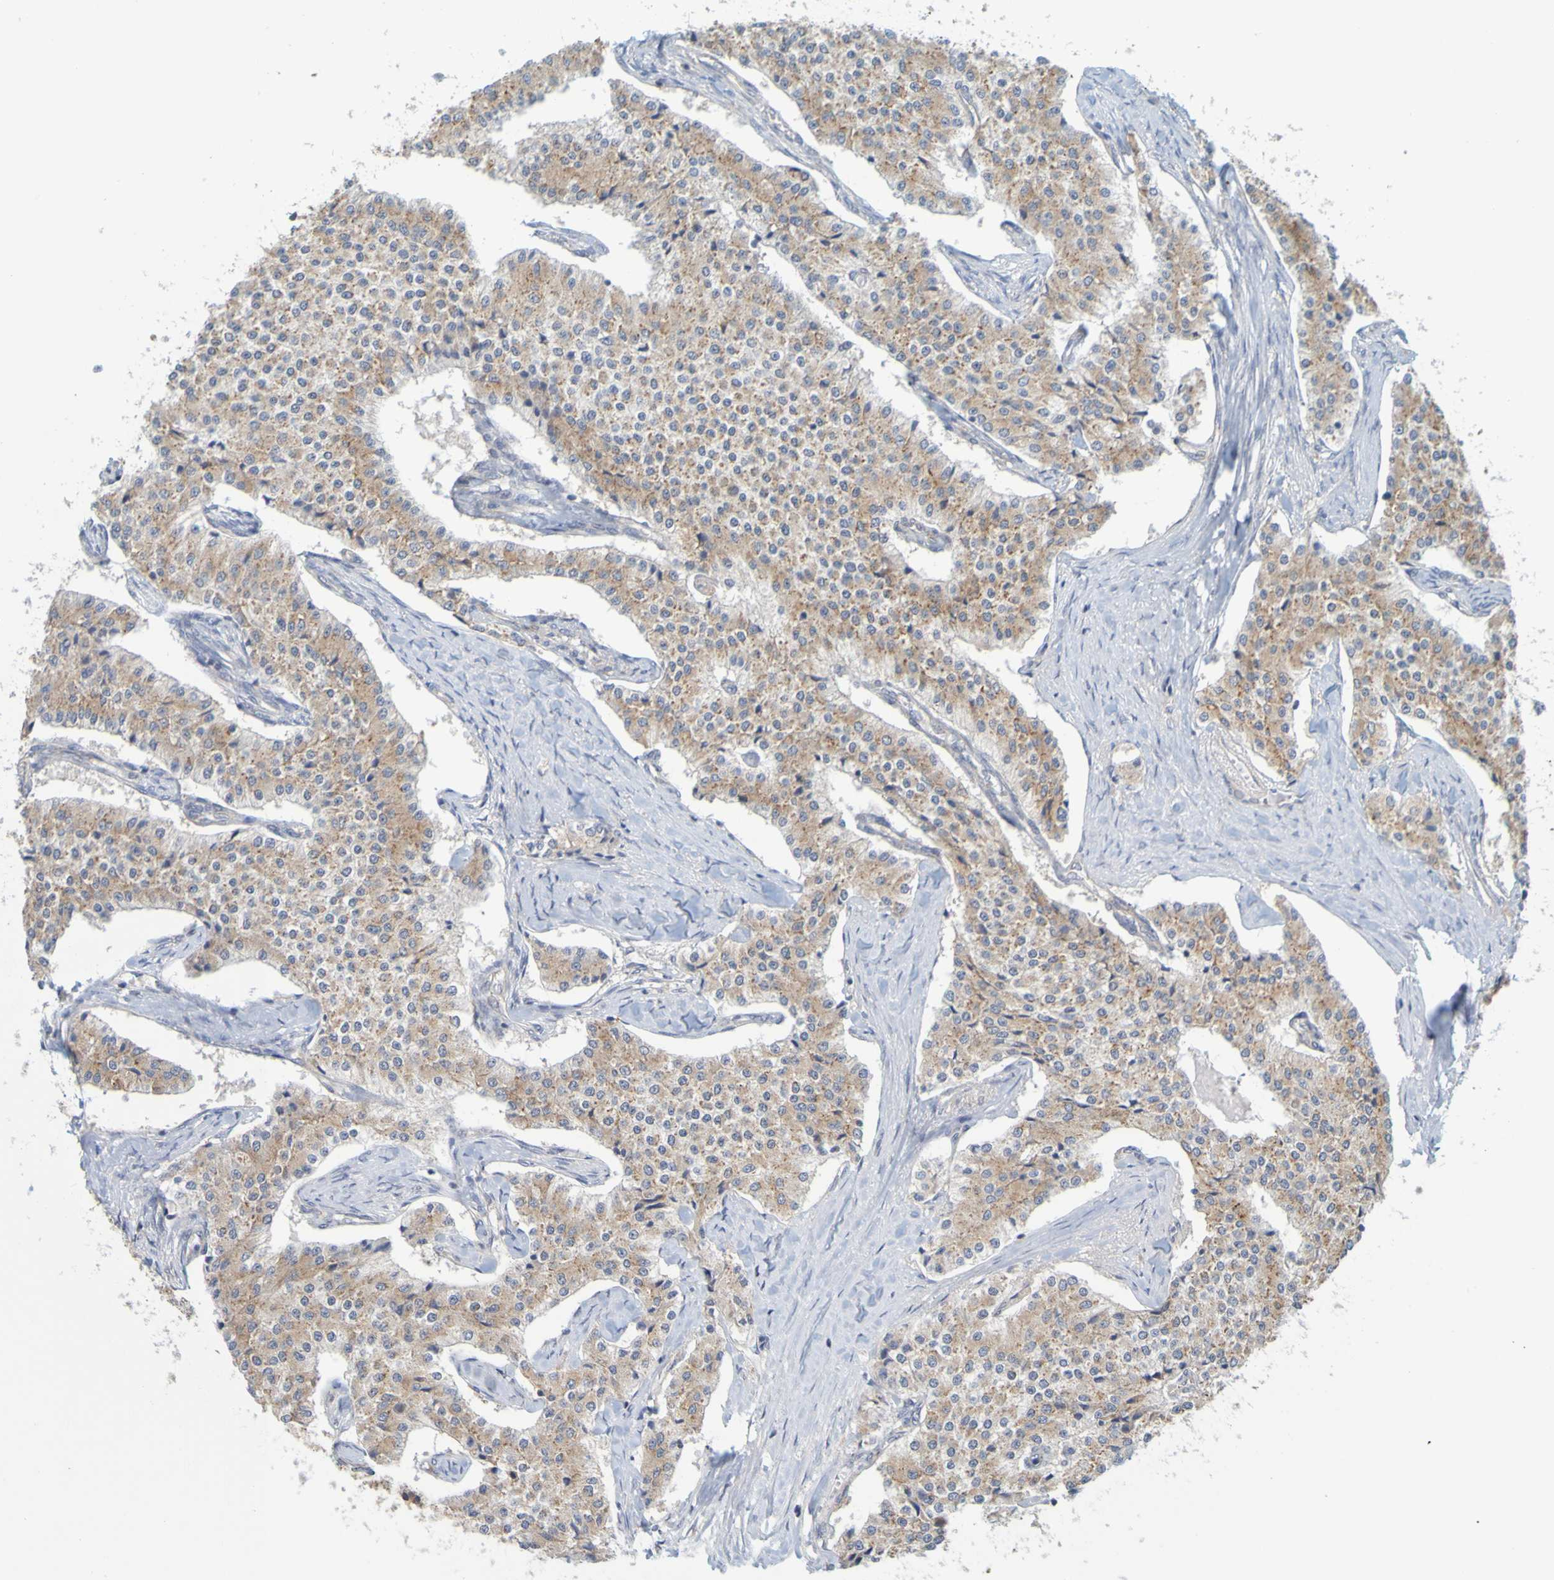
{"staining": {"intensity": "moderate", "quantity": ">75%", "location": "cytoplasmic/membranous"}, "tissue": "carcinoid", "cell_type": "Tumor cells", "image_type": "cancer", "snomed": [{"axis": "morphology", "description": "Carcinoid, malignant, NOS"}, {"axis": "topography", "description": "Colon"}], "caption": "Immunohistochemistry image of human carcinoid stained for a protein (brown), which demonstrates medium levels of moderate cytoplasmic/membranous staining in approximately >75% of tumor cells.", "gene": "MOGS", "patient": {"sex": "female", "age": 52}}